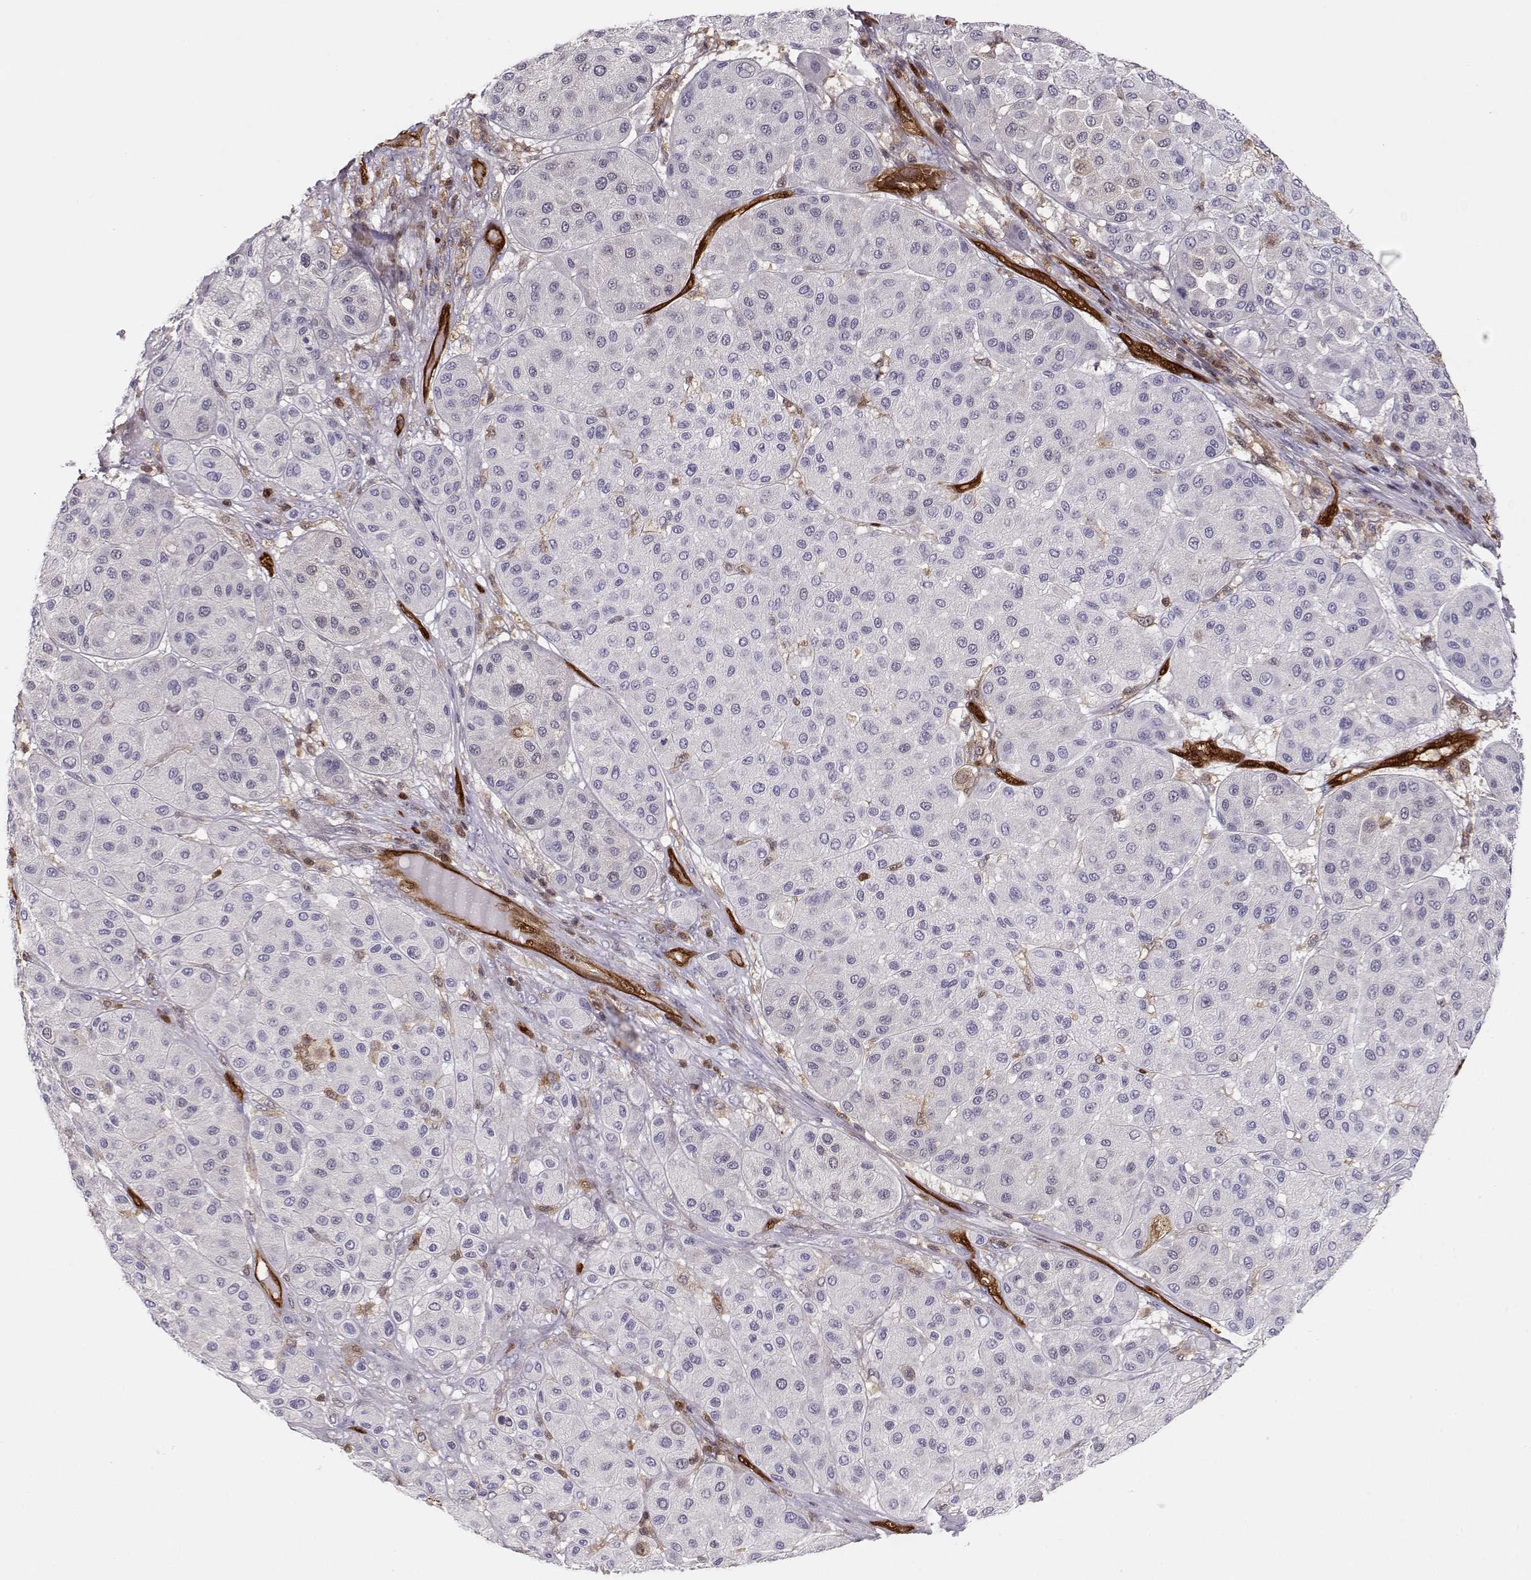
{"staining": {"intensity": "negative", "quantity": "none", "location": "none"}, "tissue": "melanoma", "cell_type": "Tumor cells", "image_type": "cancer", "snomed": [{"axis": "morphology", "description": "Malignant melanoma, Metastatic site"}, {"axis": "topography", "description": "Smooth muscle"}], "caption": "Human melanoma stained for a protein using IHC demonstrates no staining in tumor cells.", "gene": "PNP", "patient": {"sex": "male", "age": 41}}